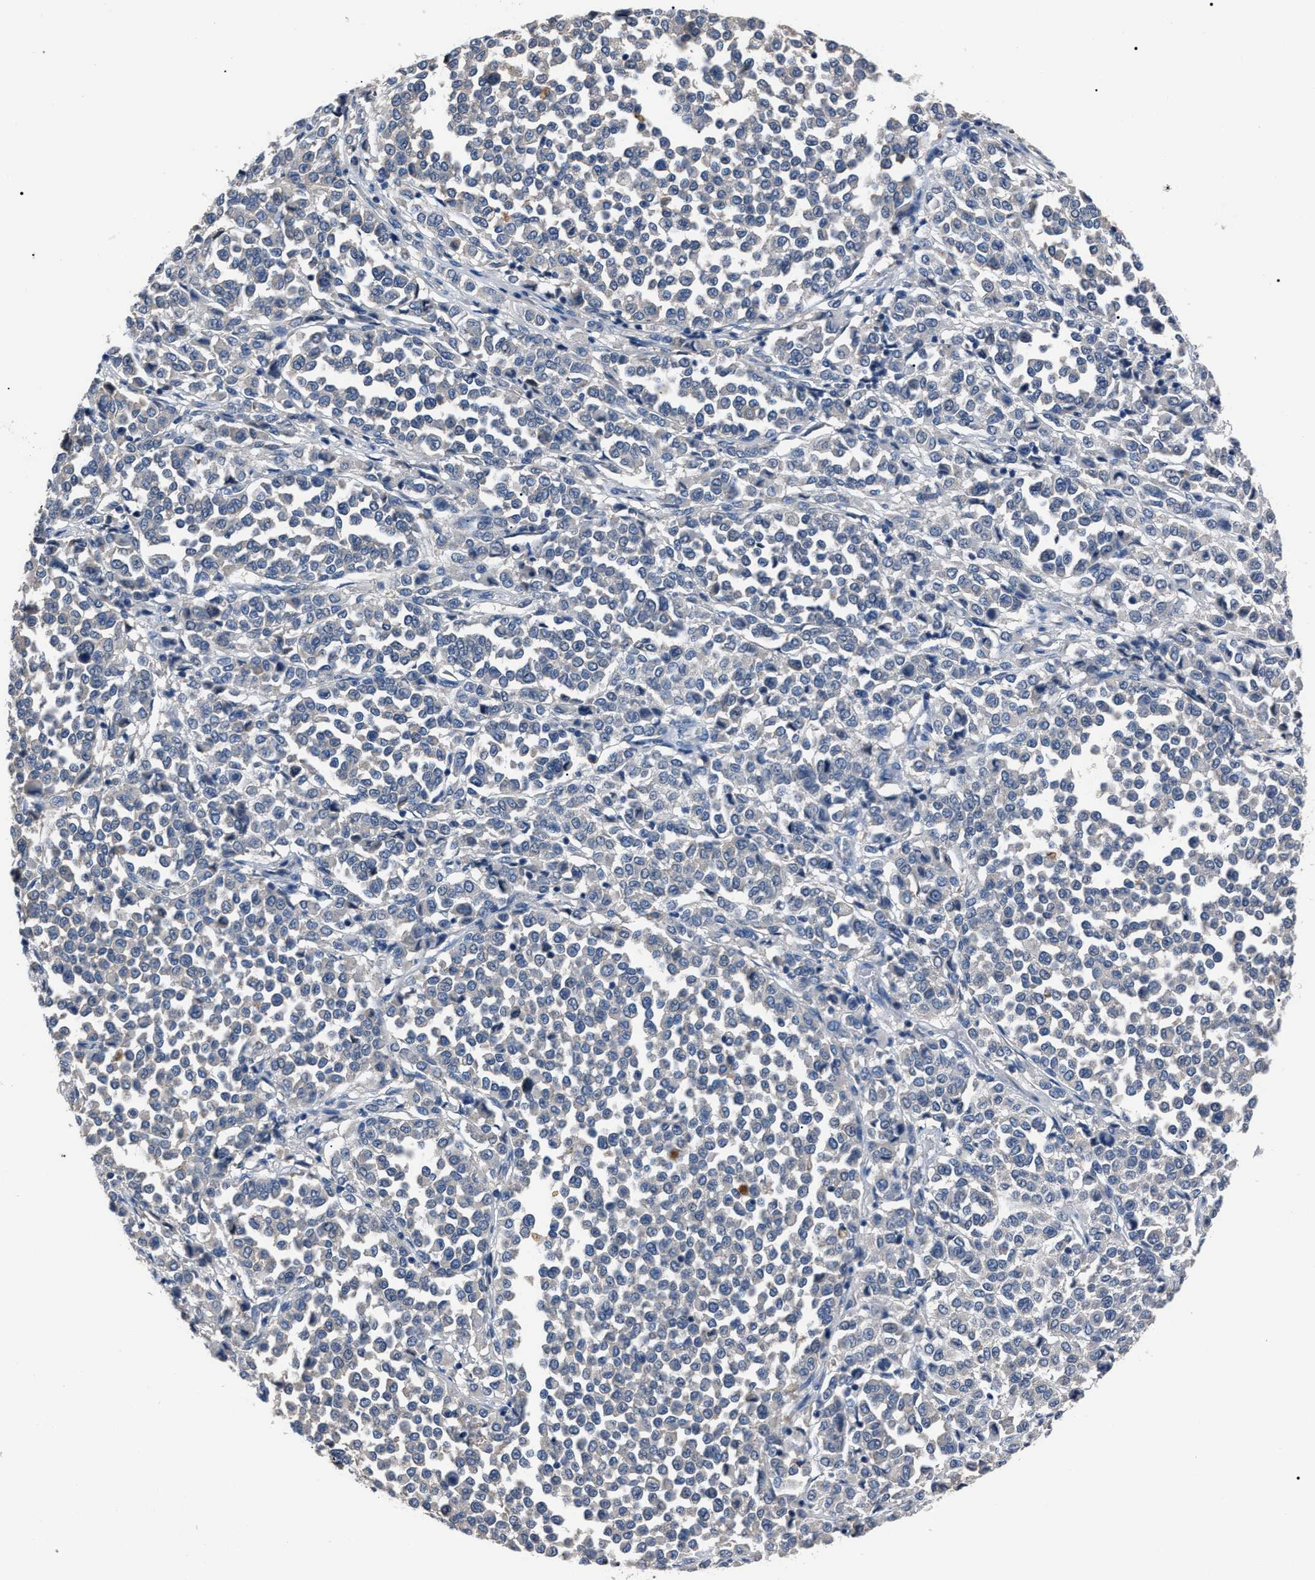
{"staining": {"intensity": "negative", "quantity": "none", "location": "none"}, "tissue": "melanoma", "cell_type": "Tumor cells", "image_type": "cancer", "snomed": [{"axis": "morphology", "description": "Malignant melanoma, Metastatic site"}, {"axis": "topography", "description": "Pancreas"}], "caption": "There is no significant staining in tumor cells of melanoma.", "gene": "LRWD1", "patient": {"sex": "female", "age": 30}}